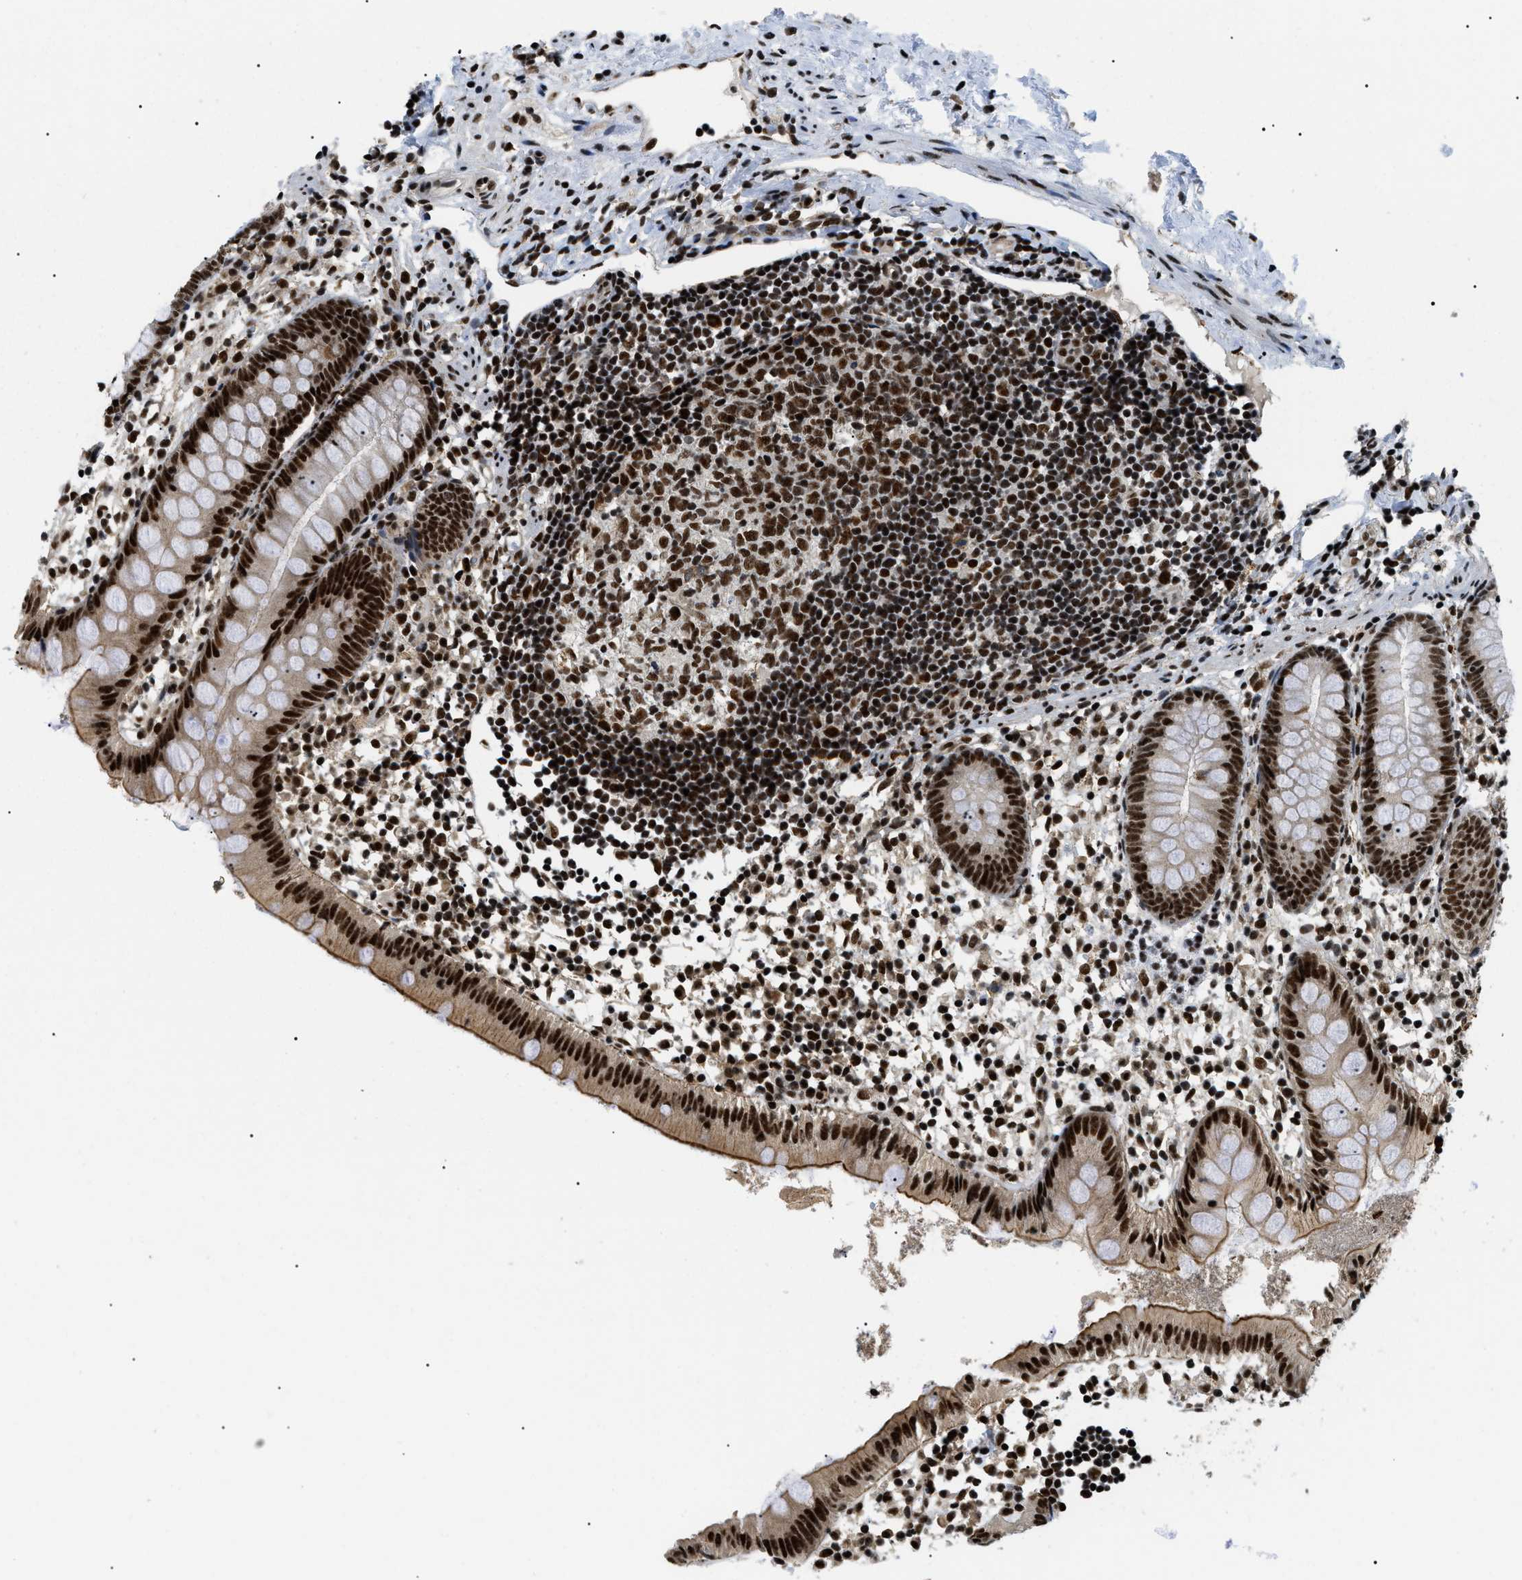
{"staining": {"intensity": "strong", "quantity": ">75%", "location": "cytoplasmic/membranous,nuclear"}, "tissue": "appendix", "cell_type": "Glandular cells", "image_type": "normal", "snomed": [{"axis": "morphology", "description": "Normal tissue, NOS"}, {"axis": "topography", "description": "Appendix"}], "caption": "Immunohistochemistry of normal appendix shows high levels of strong cytoplasmic/membranous,nuclear staining in about >75% of glandular cells.", "gene": "CWC25", "patient": {"sex": "female", "age": 20}}